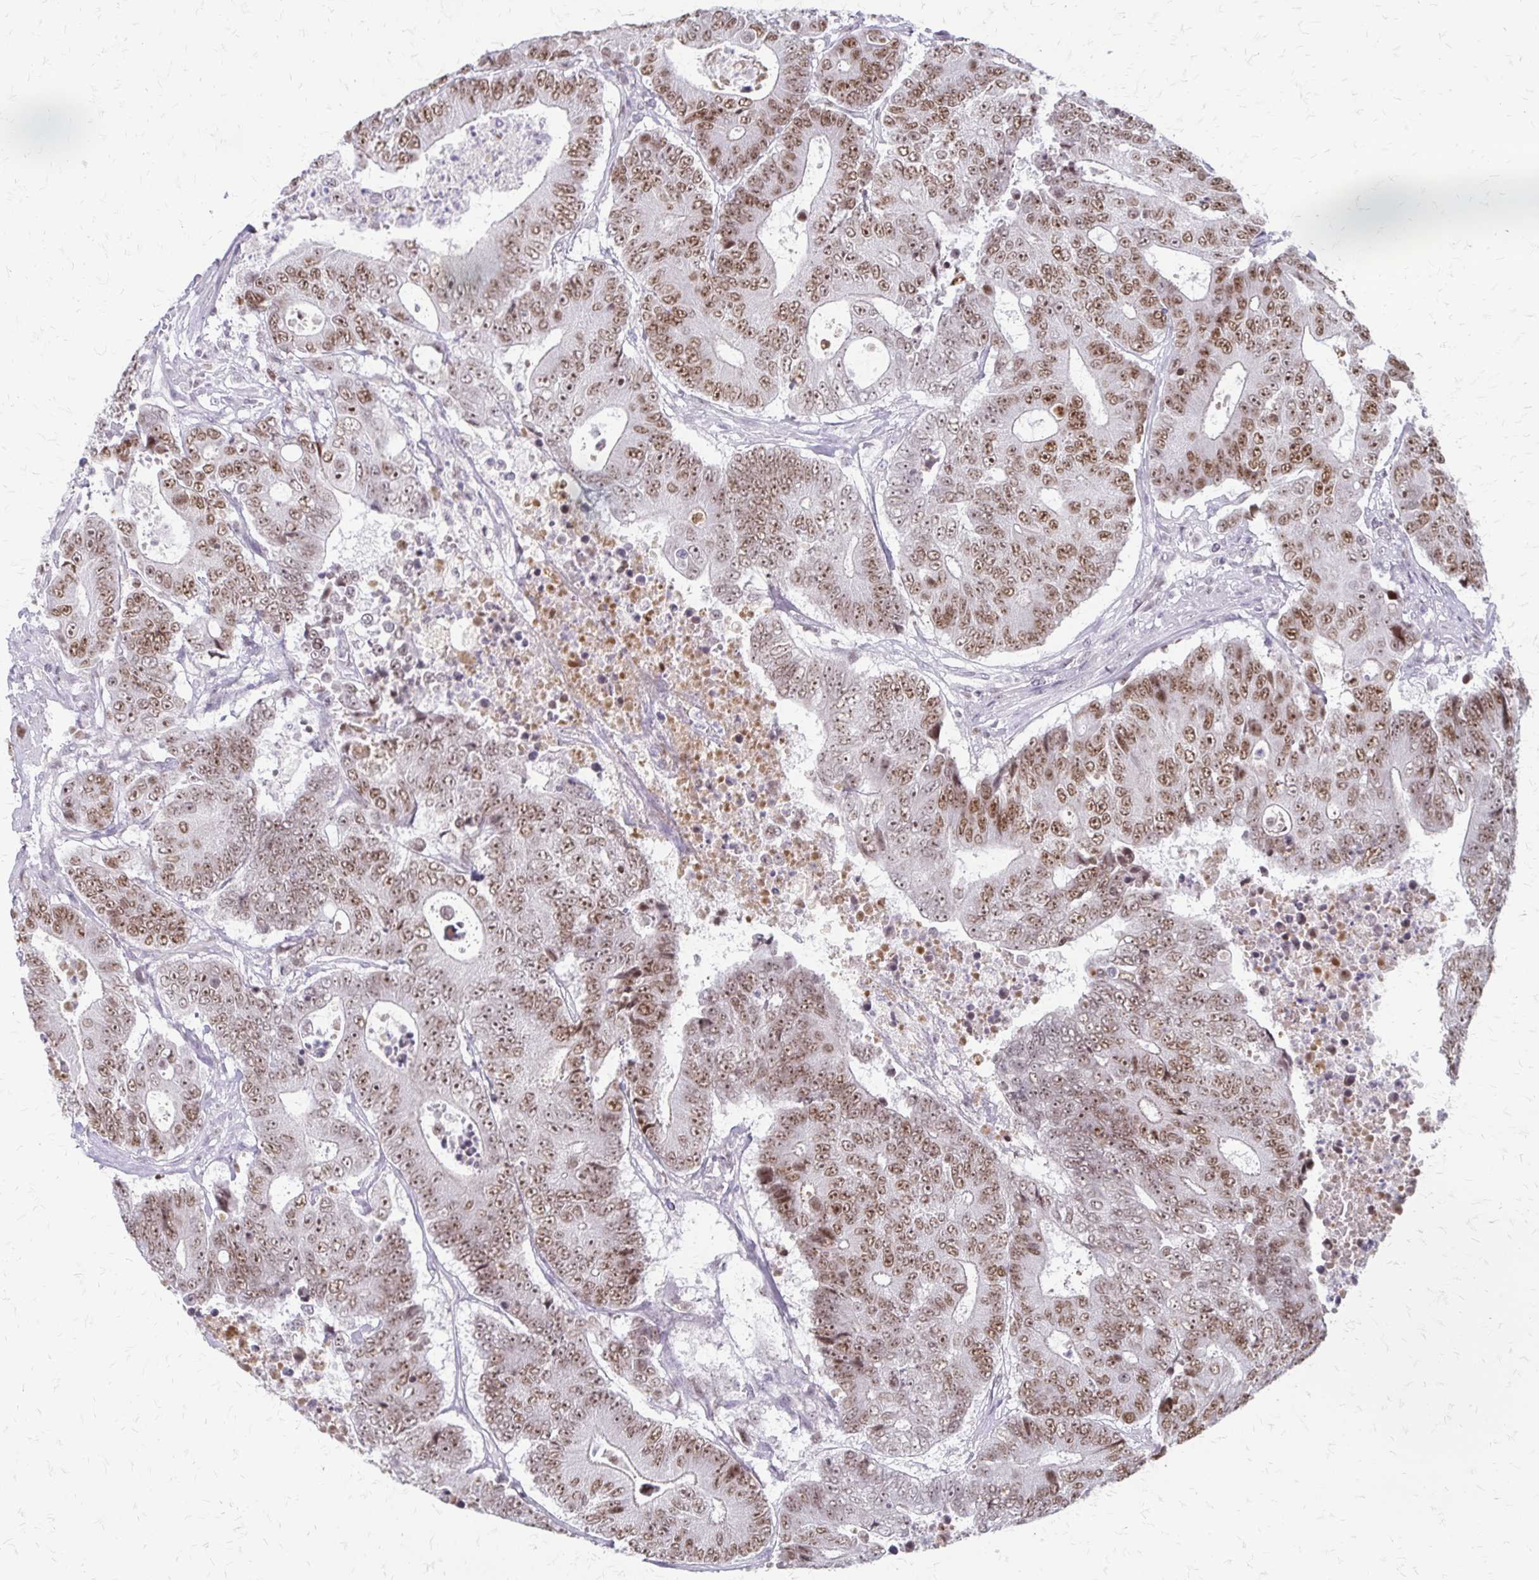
{"staining": {"intensity": "moderate", "quantity": ">75%", "location": "nuclear"}, "tissue": "colorectal cancer", "cell_type": "Tumor cells", "image_type": "cancer", "snomed": [{"axis": "morphology", "description": "Adenocarcinoma, NOS"}, {"axis": "topography", "description": "Colon"}], "caption": "Protein expression analysis of colorectal cancer (adenocarcinoma) exhibits moderate nuclear staining in about >75% of tumor cells.", "gene": "EED", "patient": {"sex": "female", "age": 48}}